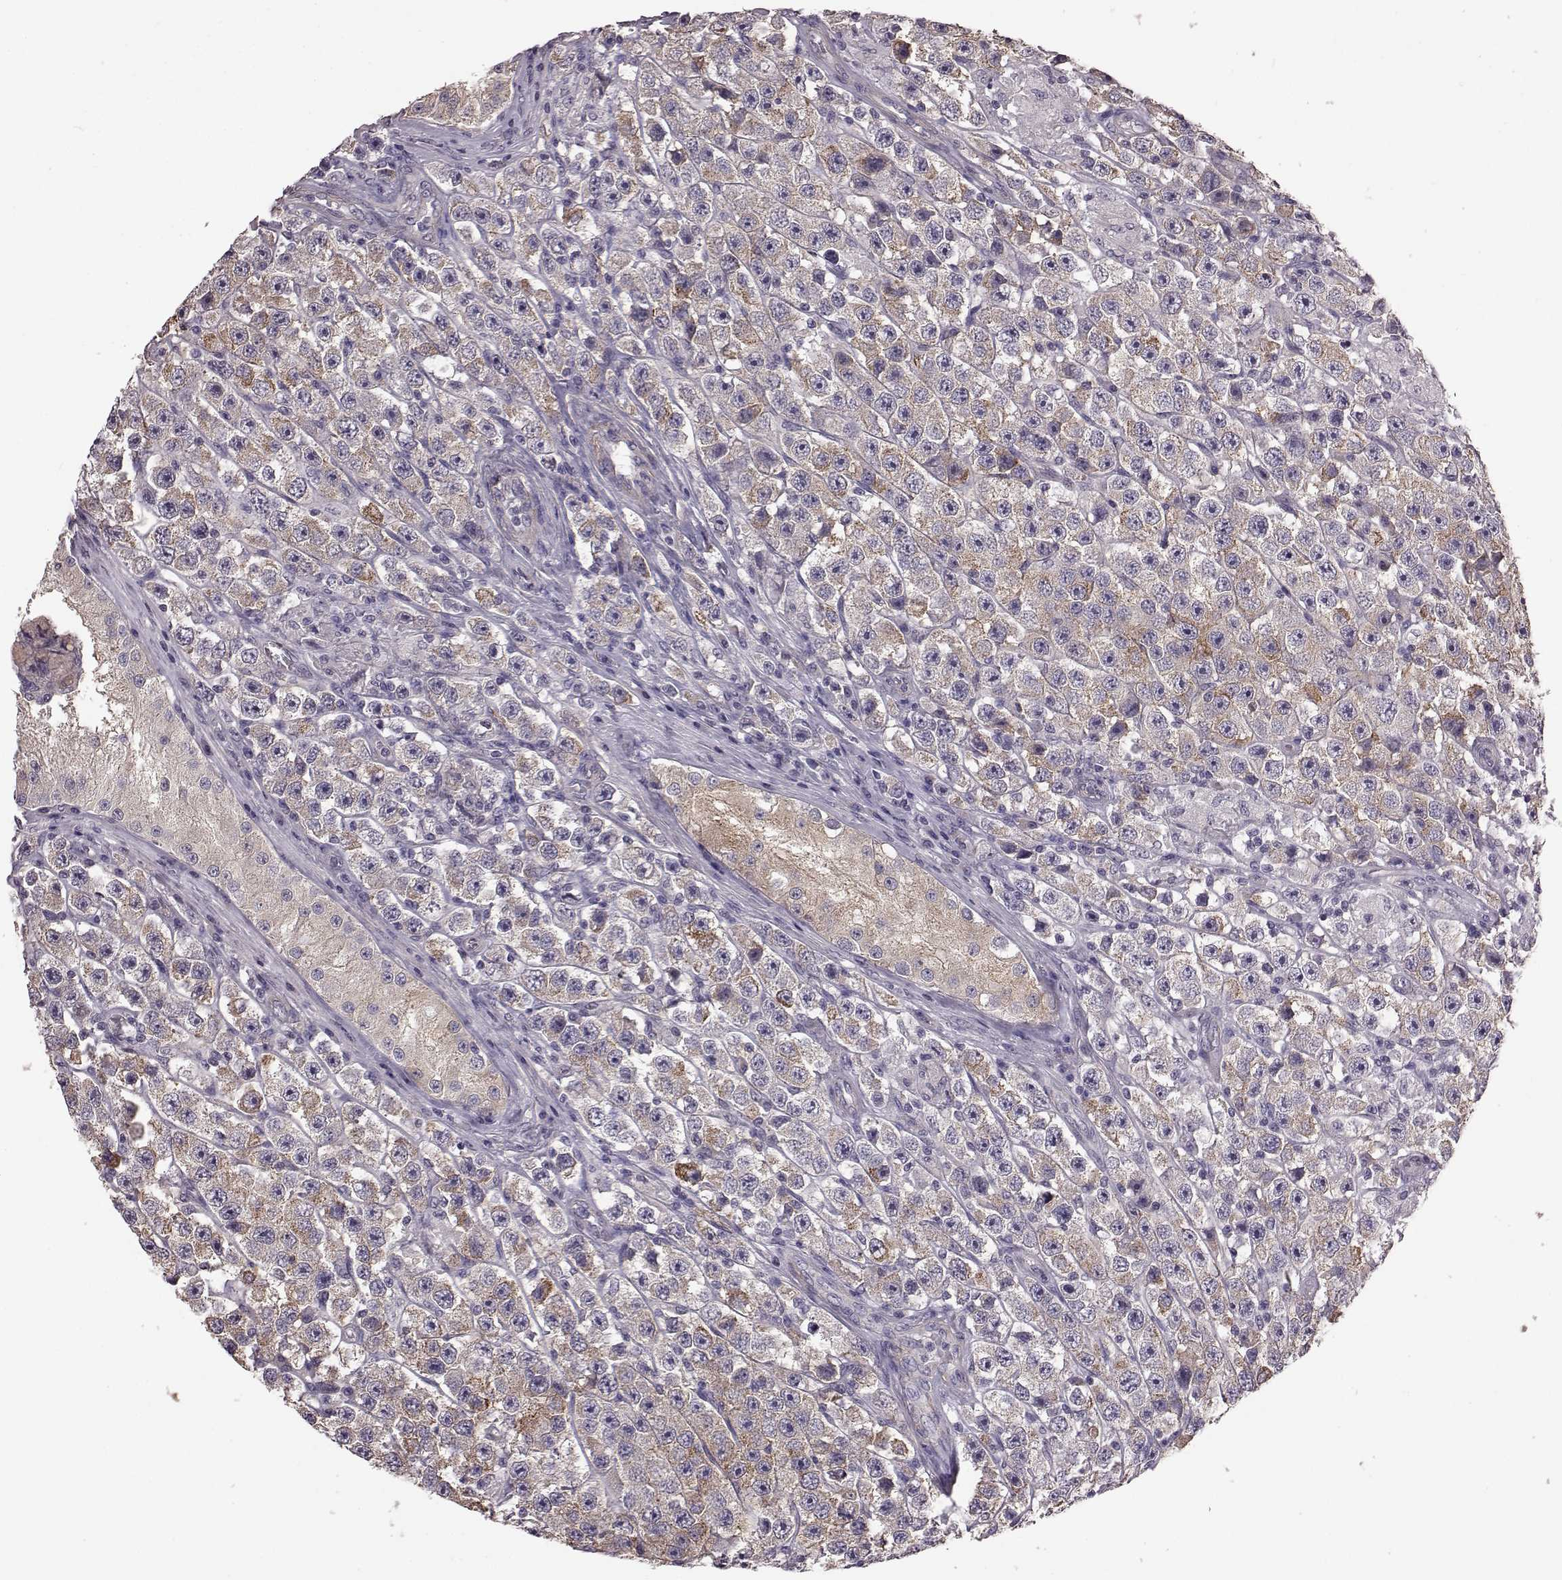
{"staining": {"intensity": "moderate", "quantity": "<25%", "location": "cytoplasmic/membranous"}, "tissue": "testis cancer", "cell_type": "Tumor cells", "image_type": "cancer", "snomed": [{"axis": "morphology", "description": "Seminoma, NOS"}, {"axis": "topography", "description": "Testis"}], "caption": "Brown immunohistochemical staining in human testis seminoma shows moderate cytoplasmic/membranous expression in approximately <25% of tumor cells. (Brightfield microscopy of DAB IHC at high magnification).", "gene": "GRK1", "patient": {"sex": "male", "age": 45}}